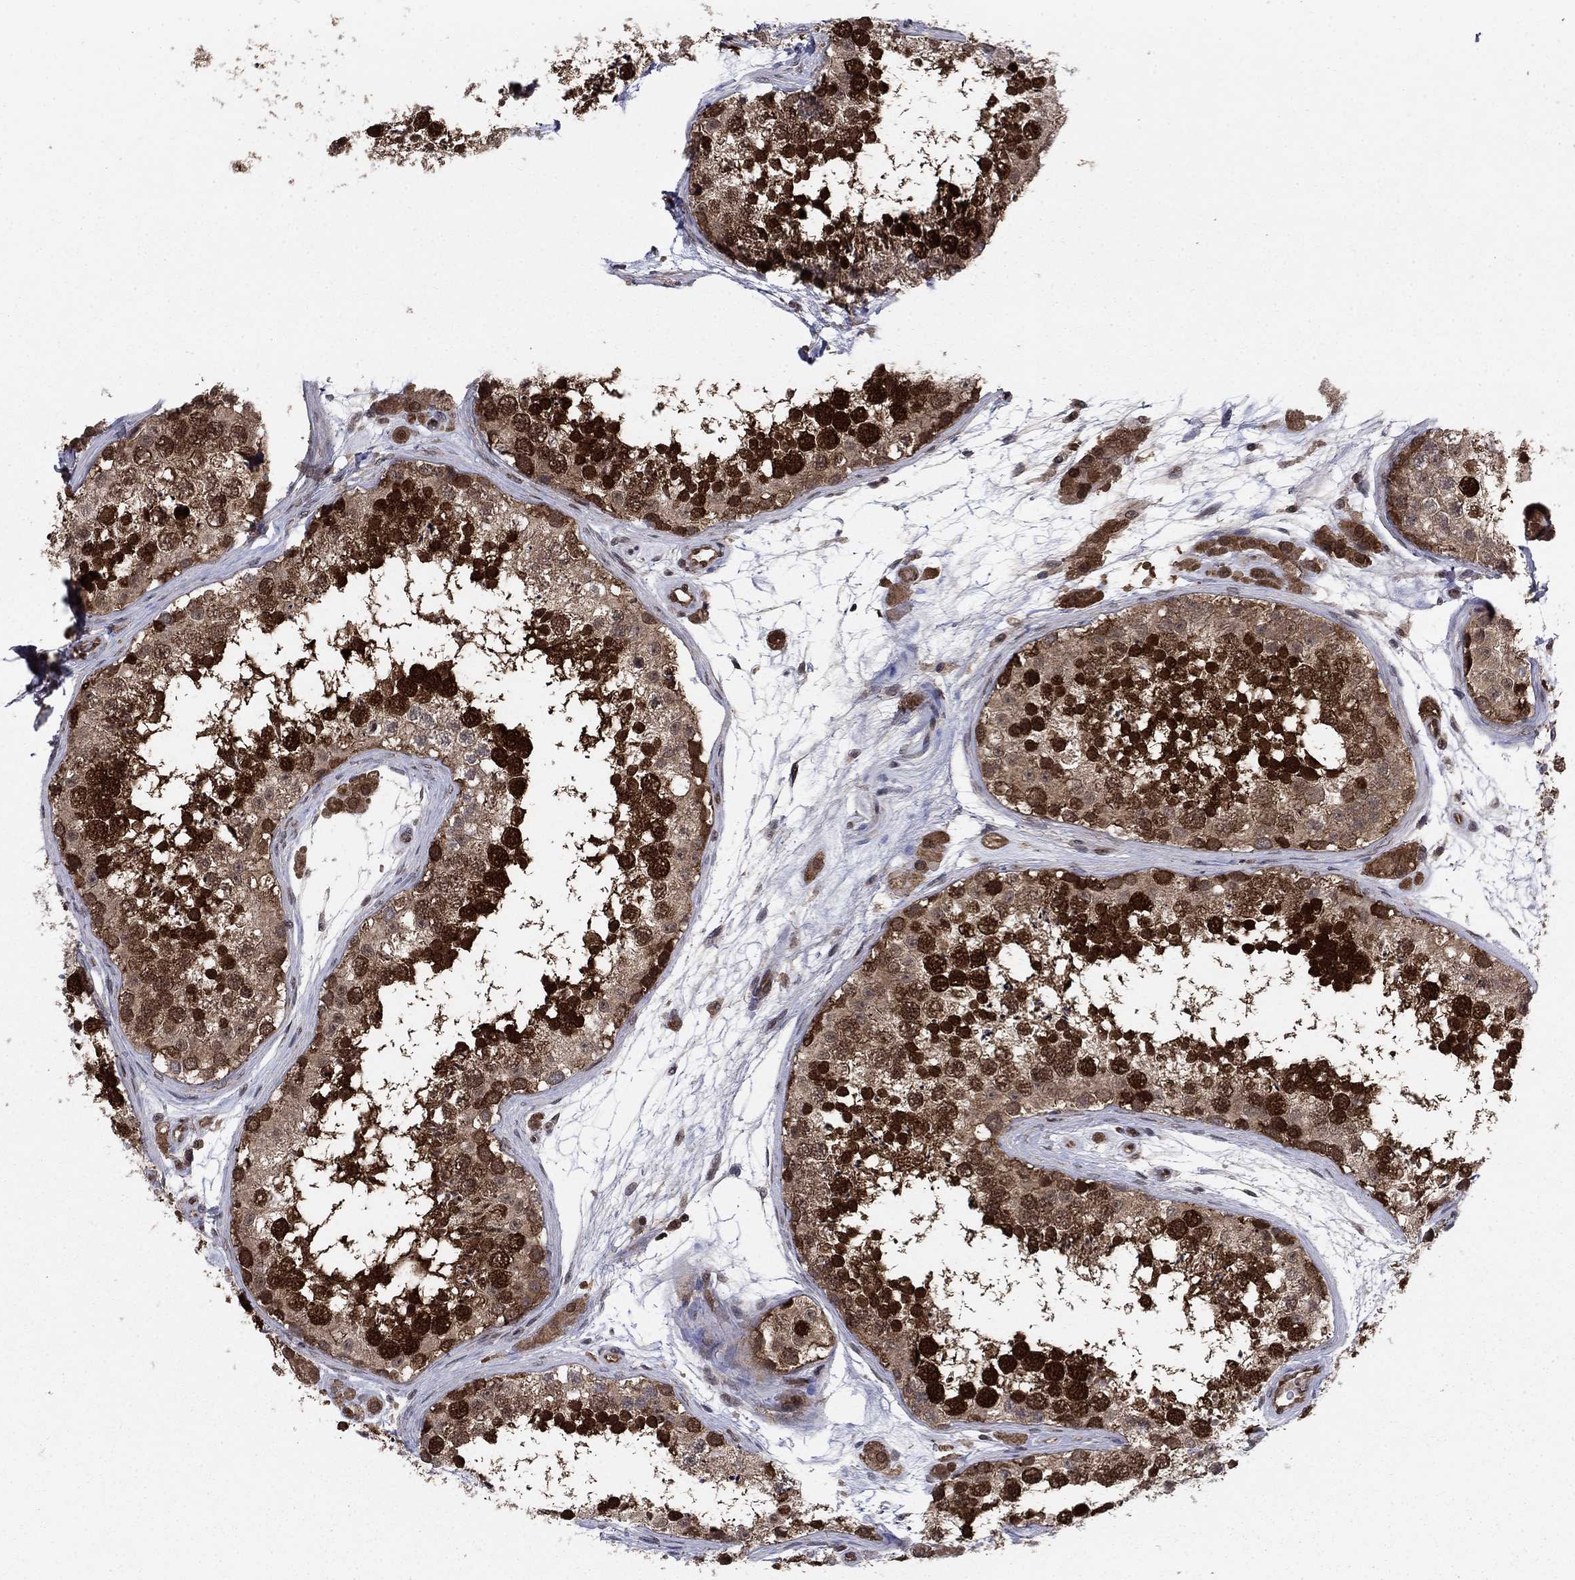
{"staining": {"intensity": "strong", "quantity": ">75%", "location": "nuclear"}, "tissue": "testis", "cell_type": "Cells in seminiferous ducts", "image_type": "normal", "snomed": [{"axis": "morphology", "description": "Normal tissue, NOS"}, {"axis": "topography", "description": "Testis"}], "caption": "Immunohistochemical staining of benign human testis displays >75% levels of strong nuclear protein expression in approximately >75% of cells in seminiferous ducts.", "gene": "DNAJA1", "patient": {"sex": "male", "age": 41}}